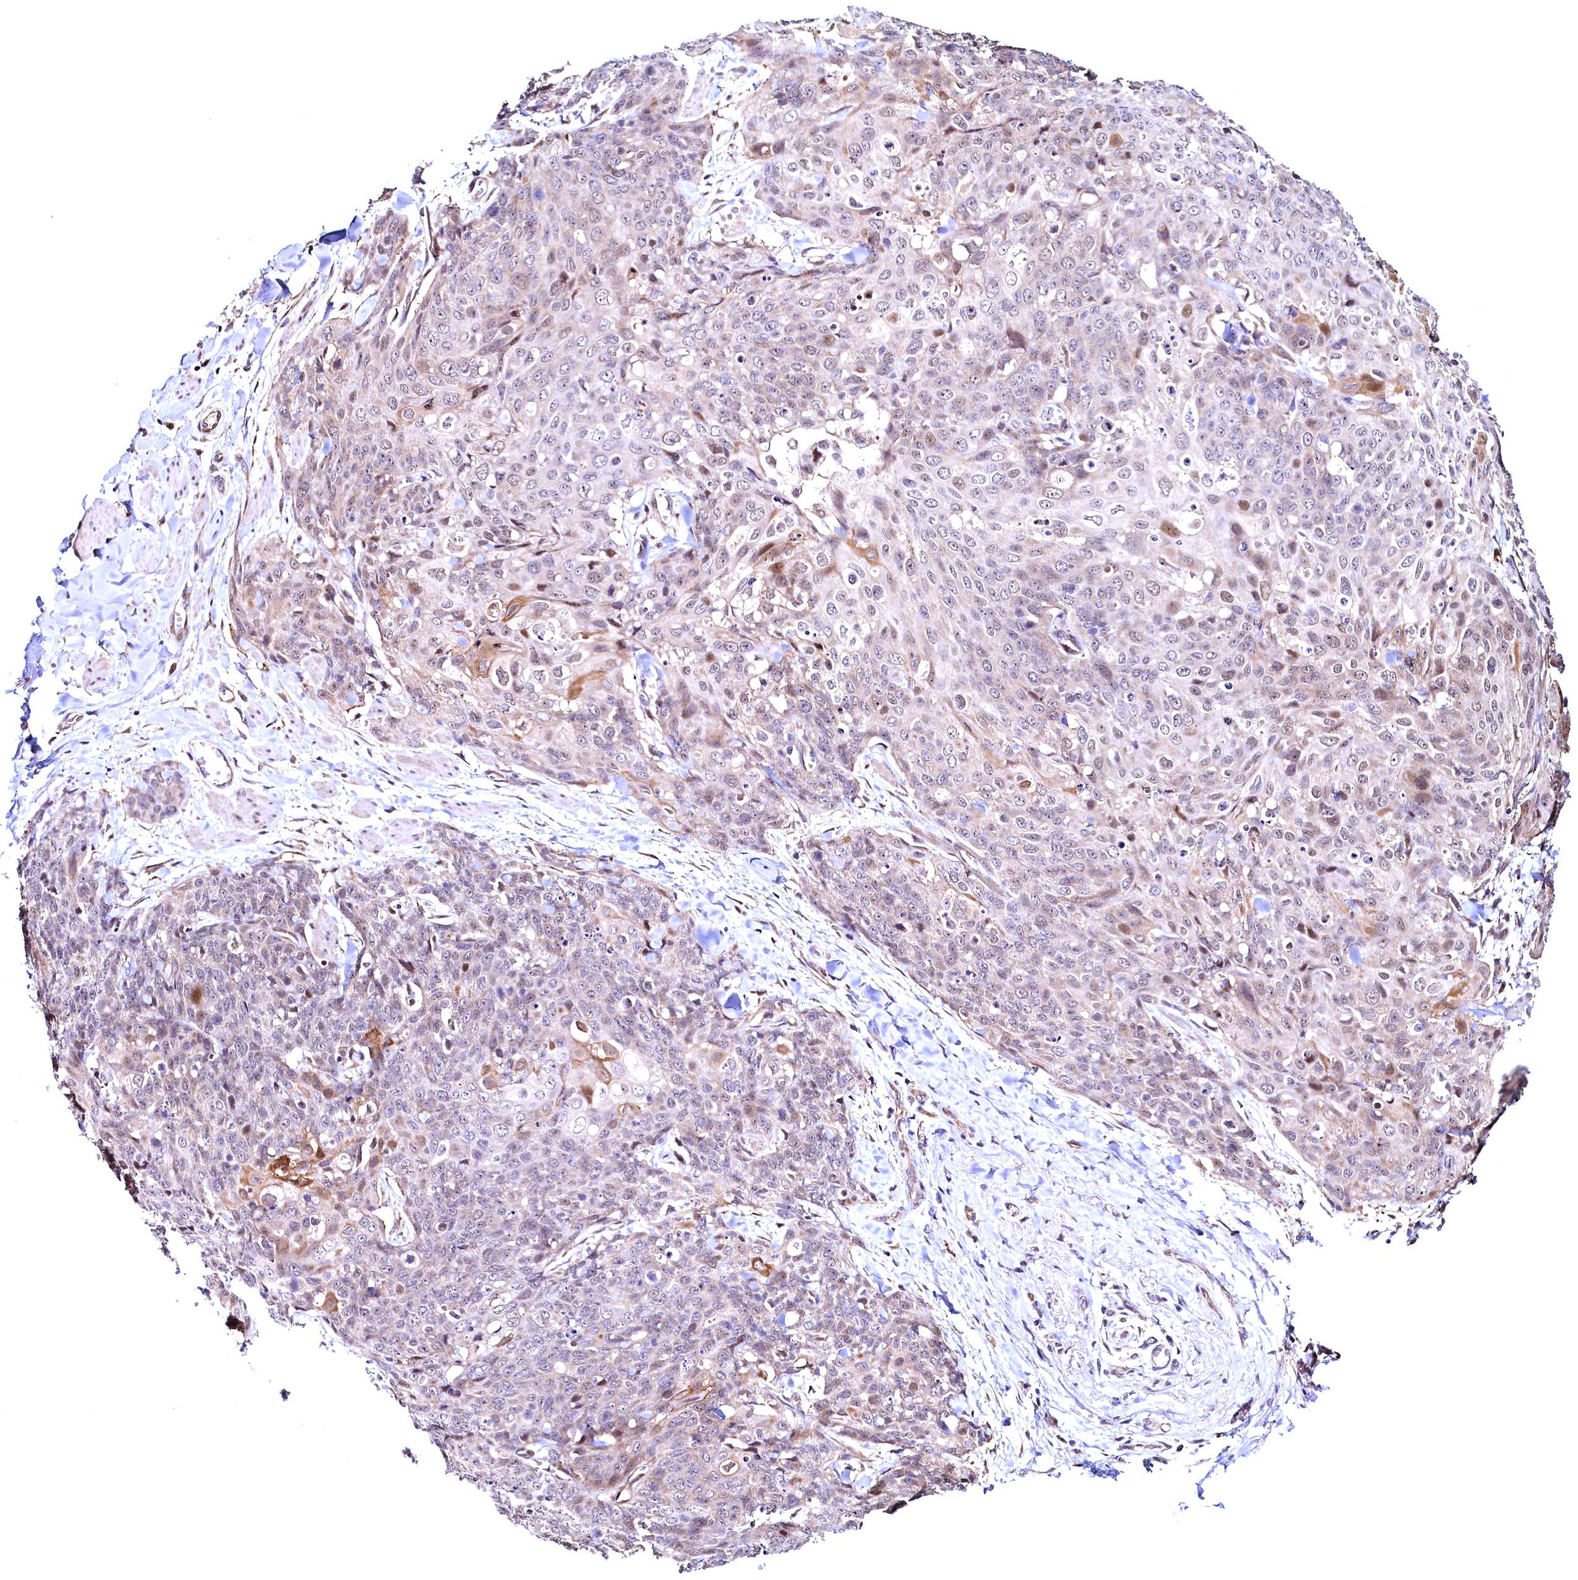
{"staining": {"intensity": "weak", "quantity": "<25%", "location": "cytoplasmic/membranous,nuclear"}, "tissue": "skin cancer", "cell_type": "Tumor cells", "image_type": "cancer", "snomed": [{"axis": "morphology", "description": "Squamous cell carcinoma, NOS"}, {"axis": "topography", "description": "Skin"}, {"axis": "topography", "description": "Vulva"}], "caption": "Image shows no protein positivity in tumor cells of skin cancer tissue. (Immunohistochemistry (ihc), brightfield microscopy, high magnification).", "gene": "RBFA", "patient": {"sex": "female", "age": 85}}